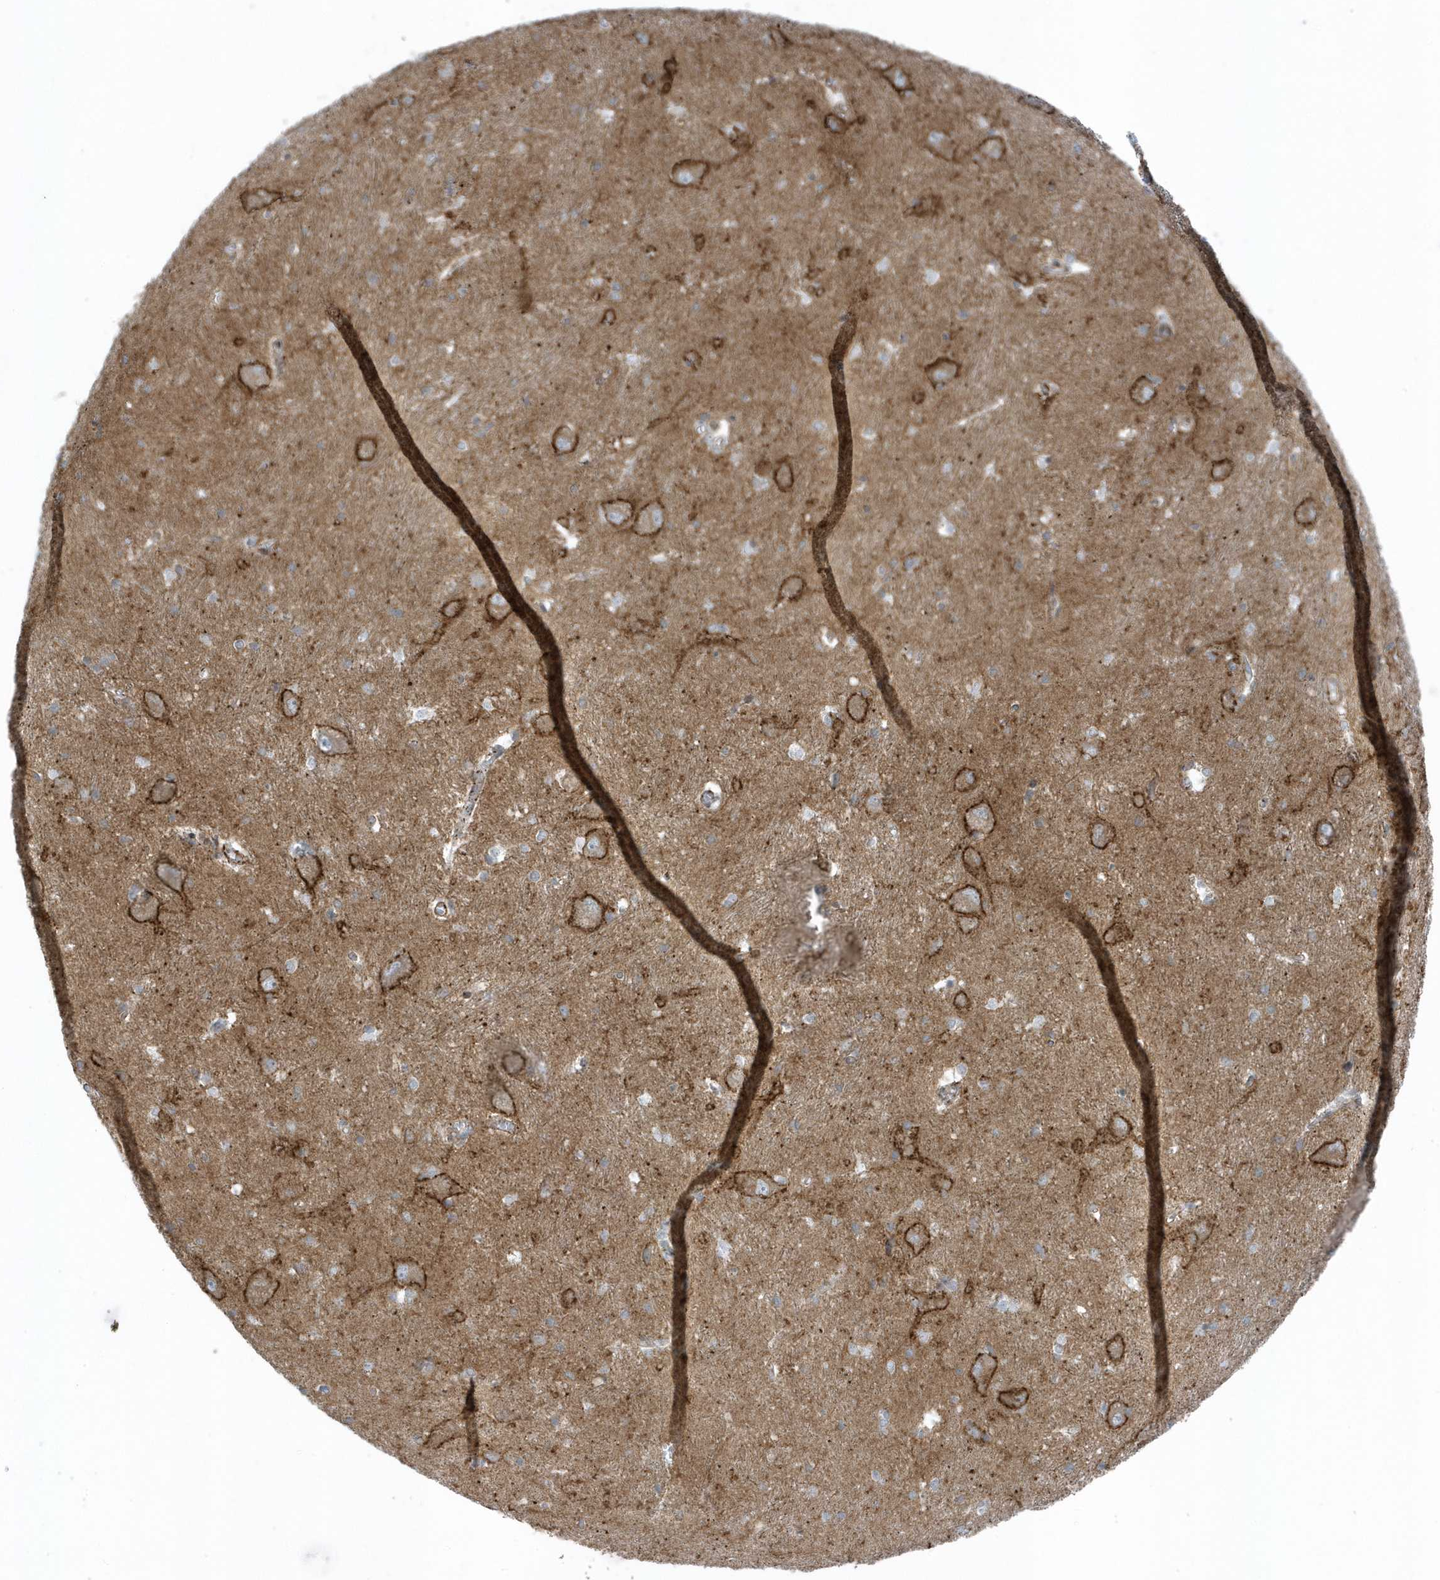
{"staining": {"intensity": "negative", "quantity": "none", "location": "none"}, "tissue": "caudate", "cell_type": "Glial cells", "image_type": "normal", "snomed": [{"axis": "morphology", "description": "Normal tissue, NOS"}, {"axis": "topography", "description": "Lateral ventricle wall"}], "caption": "Immunohistochemistry micrograph of unremarkable human caudate stained for a protein (brown), which reveals no expression in glial cells.", "gene": "CACNB2", "patient": {"sex": "male", "age": 37}}